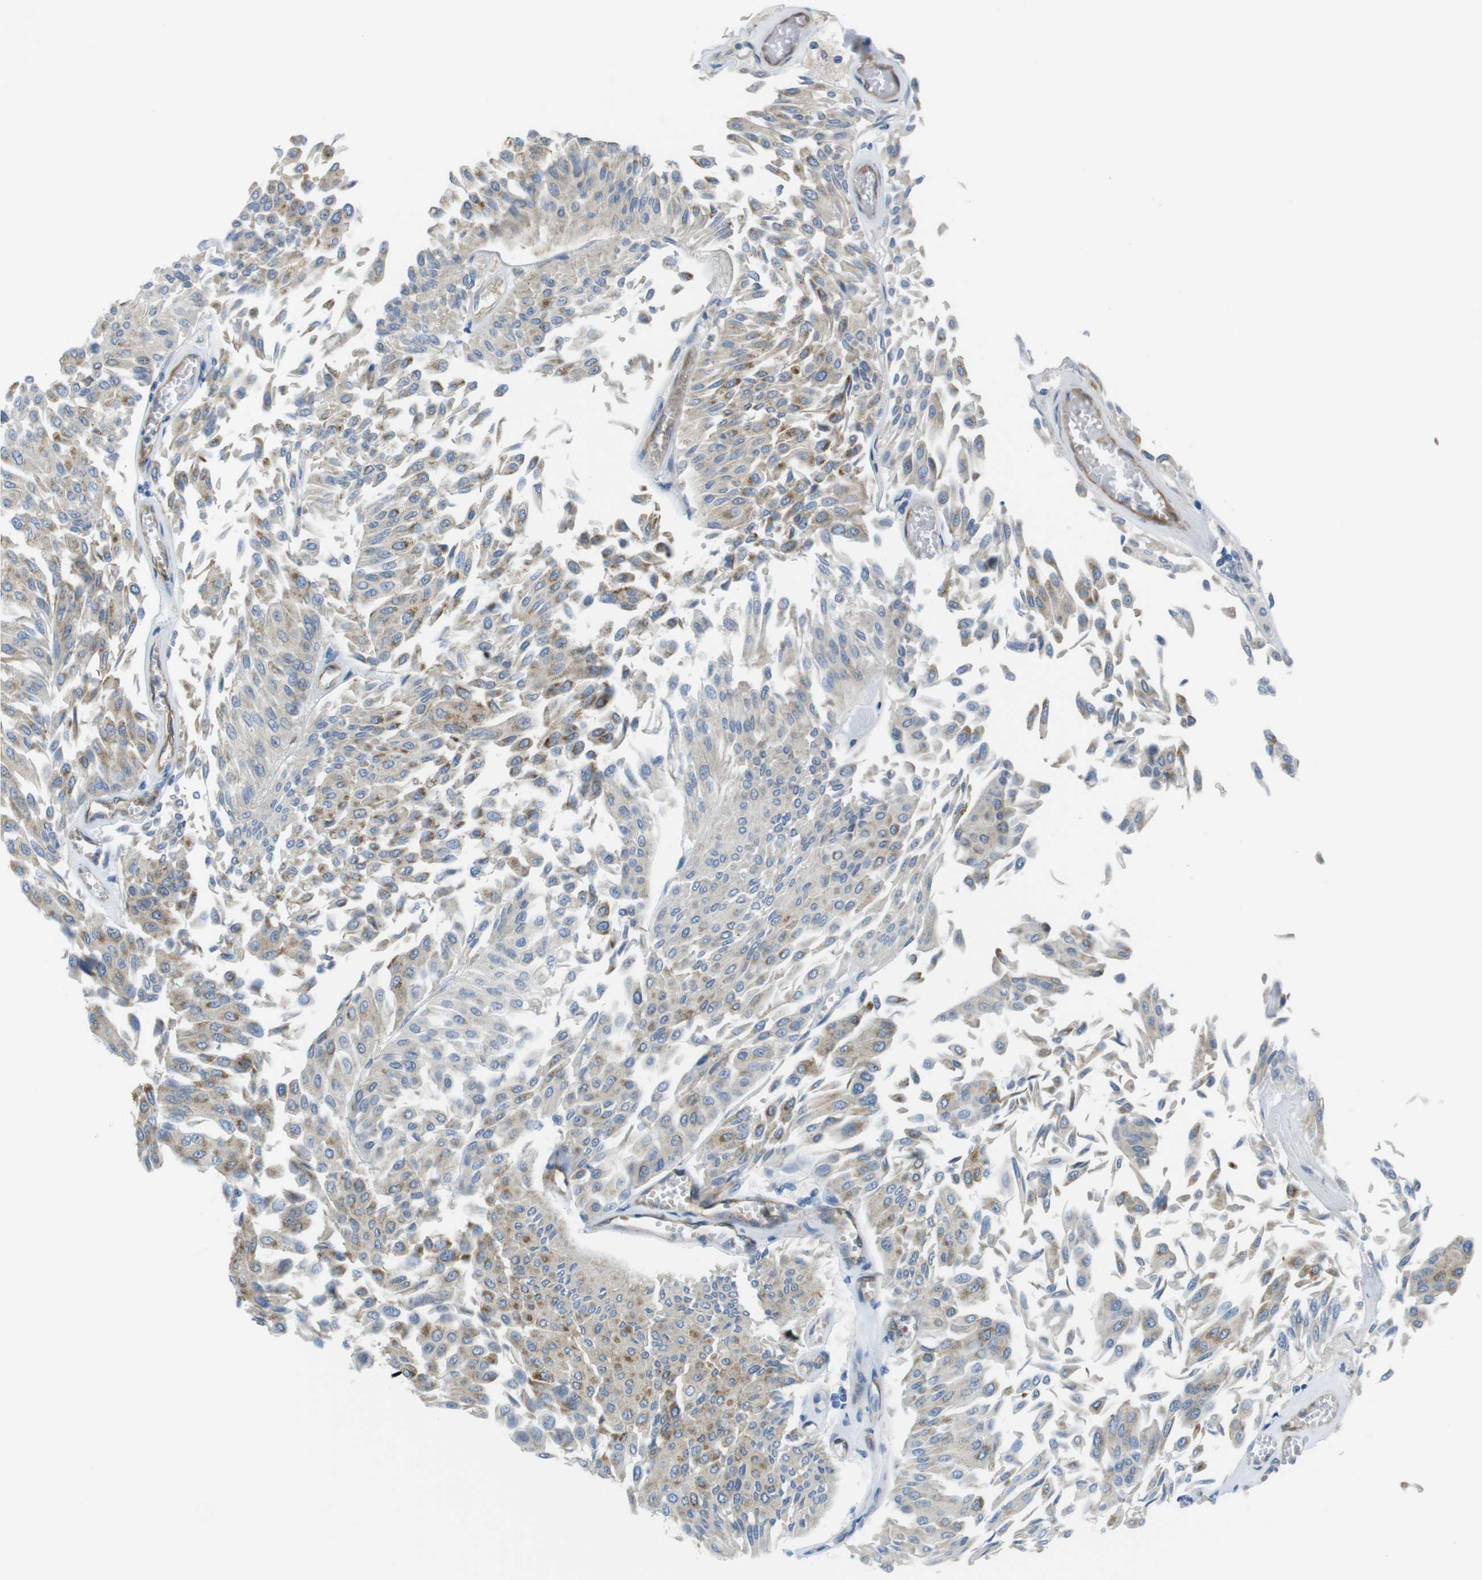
{"staining": {"intensity": "moderate", "quantity": ">75%", "location": "cytoplasmic/membranous"}, "tissue": "urothelial cancer", "cell_type": "Tumor cells", "image_type": "cancer", "snomed": [{"axis": "morphology", "description": "Urothelial carcinoma, Low grade"}, {"axis": "topography", "description": "Urinary bladder"}], "caption": "Immunohistochemical staining of human urothelial cancer displays medium levels of moderate cytoplasmic/membranous staining in about >75% of tumor cells.", "gene": "TMEM234", "patient": {"sex": "male", "age": 67}}